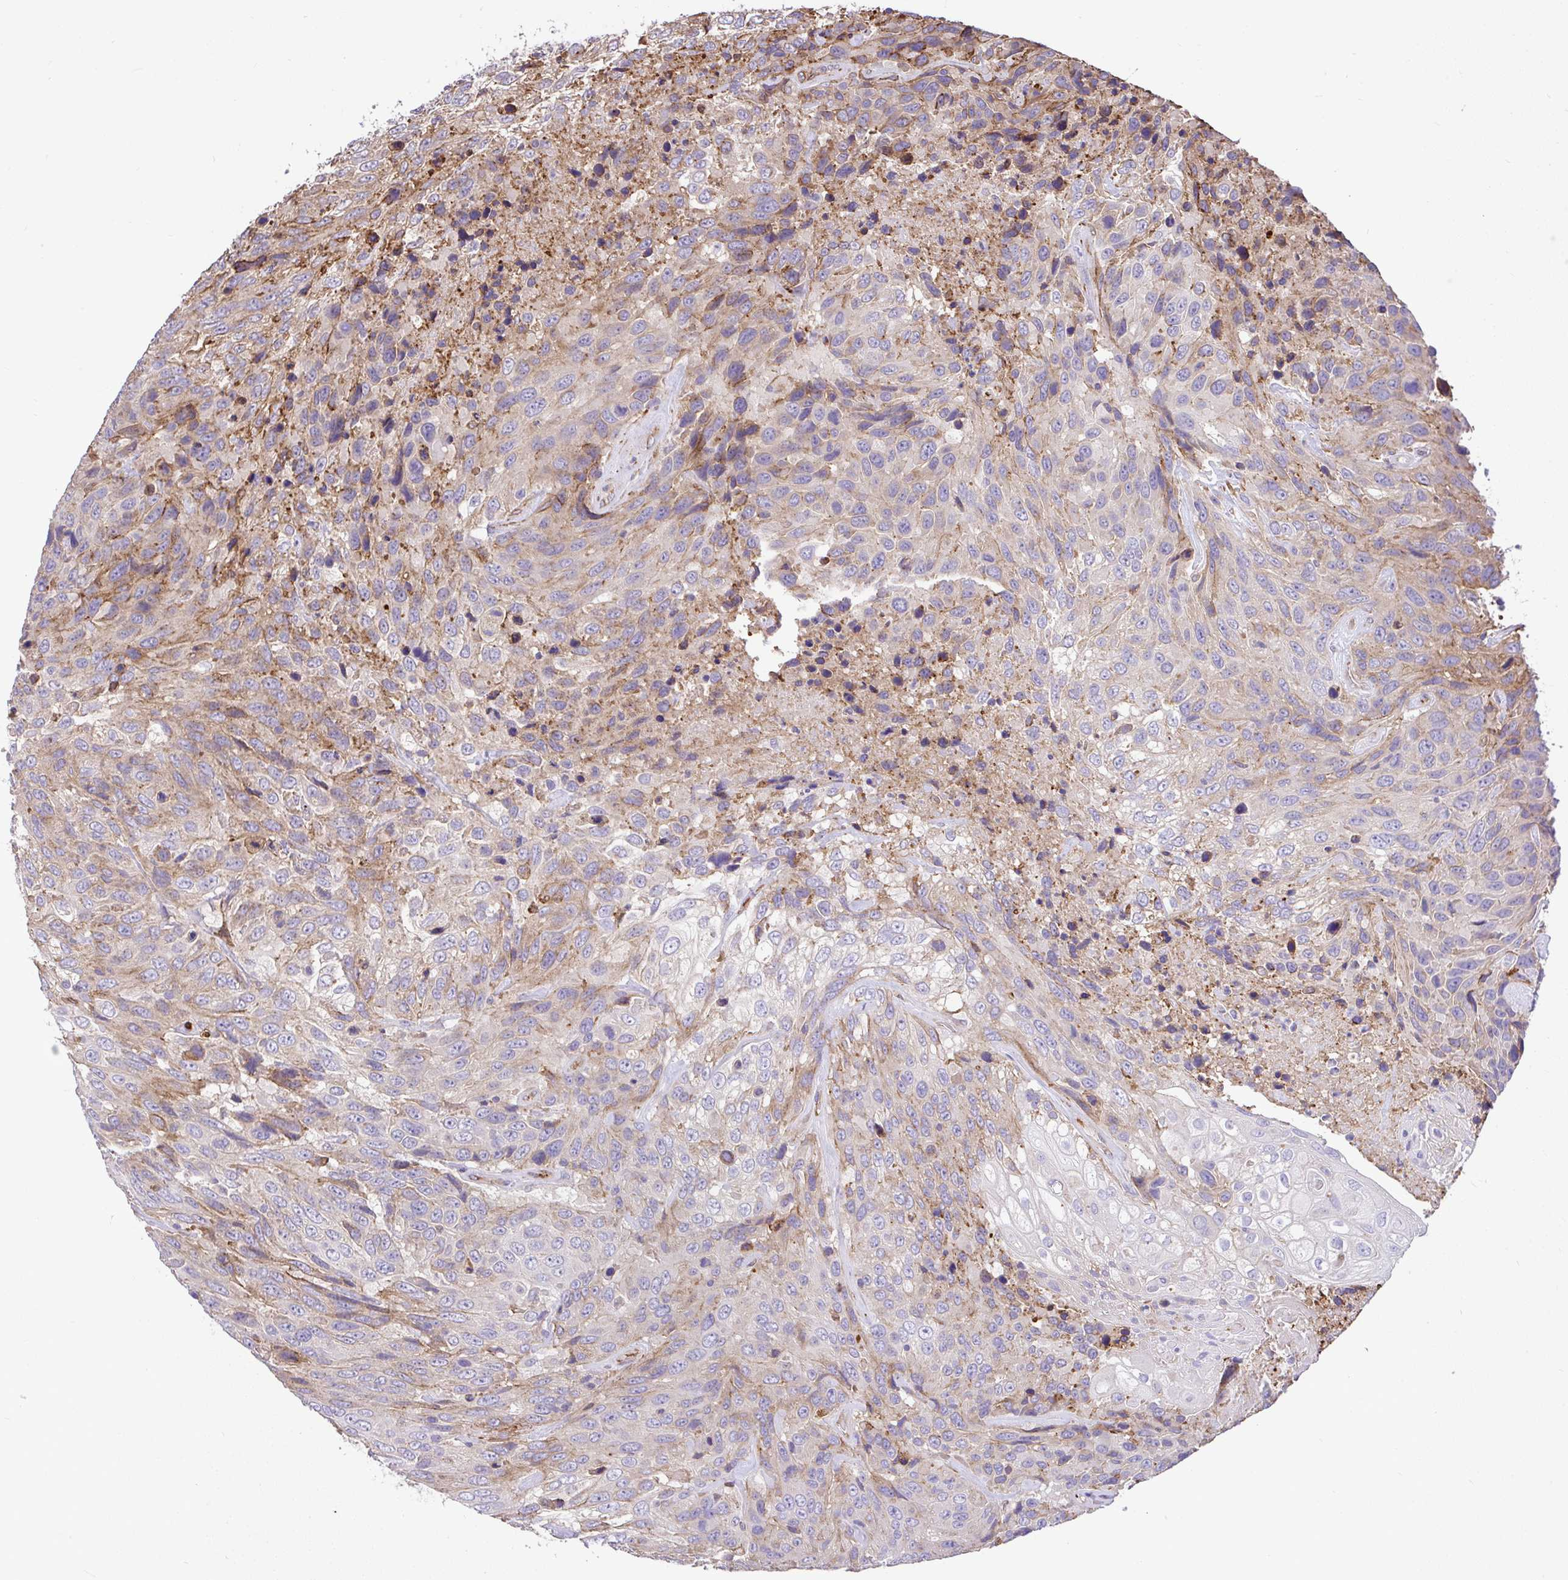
{"staining": {"intensity": "moderate", "quantity": "25%-75%", "location": "cytoplasmic/membranous"}, "tissue": "urothelial cancer", "cell_type": "Tumor cells", "image_type": "cancer", "snomed": [{"axis": "morphology", "description": "Urothelial carcinoma, High grade"}, {"axis": "topography", "description": "Urinary bladder"}], "caption": "An immunohistochemistry (IHC) image of tumor tissue is shown. Protein staining in brown highlights moderate cytoplasmic/membranous positivity in urothelial cancer within tumor cells.", "gene": "PTPRK", "patient": {"sex": "female", "age": 70}}